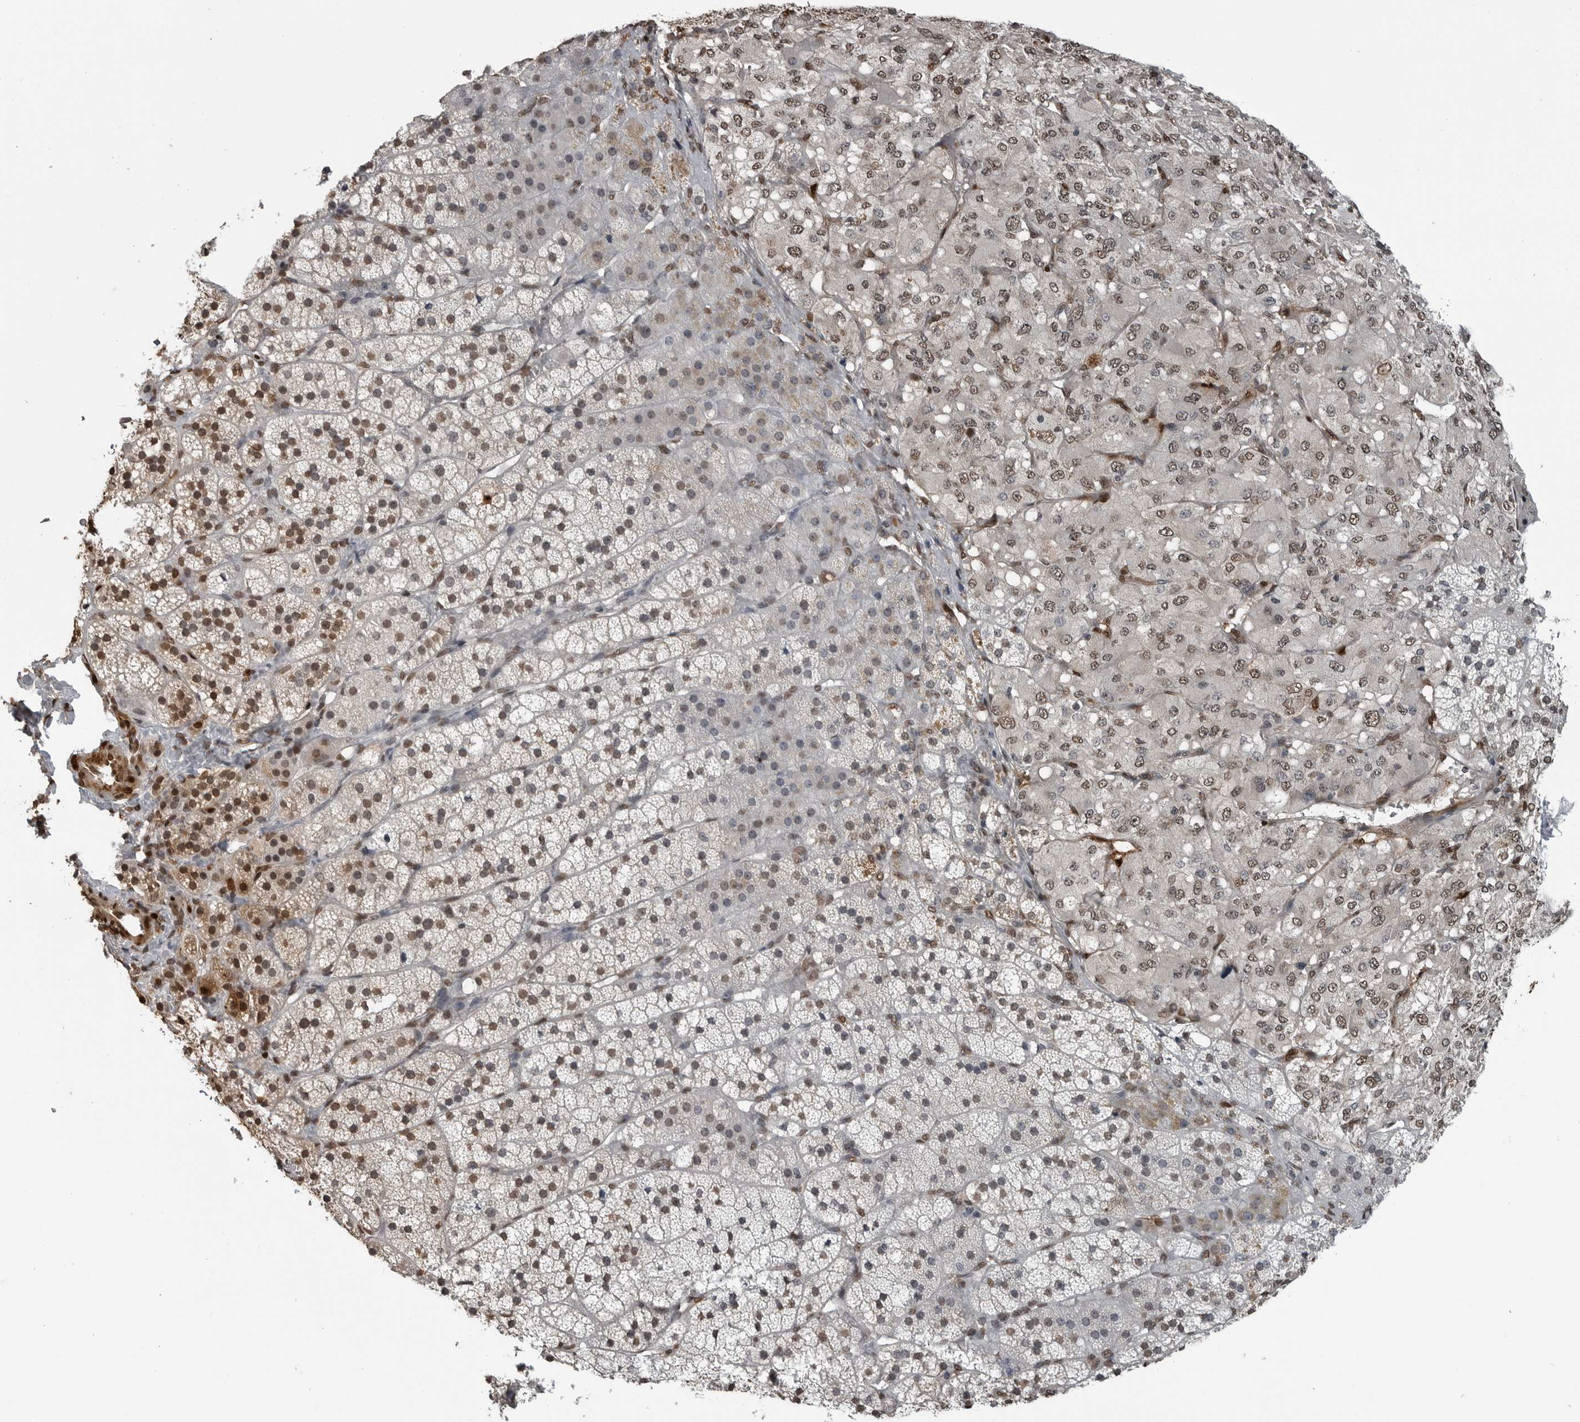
{"staining": {"intensity": "moderate", "quantity": "25%-75%", "location": "nuclear"}, "tissue": "adrenal gland", "cell_type": "Glandular cells", "image_type": "normal", "snomed": [{"axis": "morphology", "description": "Normal tissue, NOS"}, {"axis": "topography", "description": "Adrenal gland"}], "caption": "Brown immunohistochemical staining in normal adrenal gland reveals moderate nuclear staining in approximately 25%-75% of glandular cells.", "gene": "SMAD2", "patient": {"sex": "female", "age": 44}}